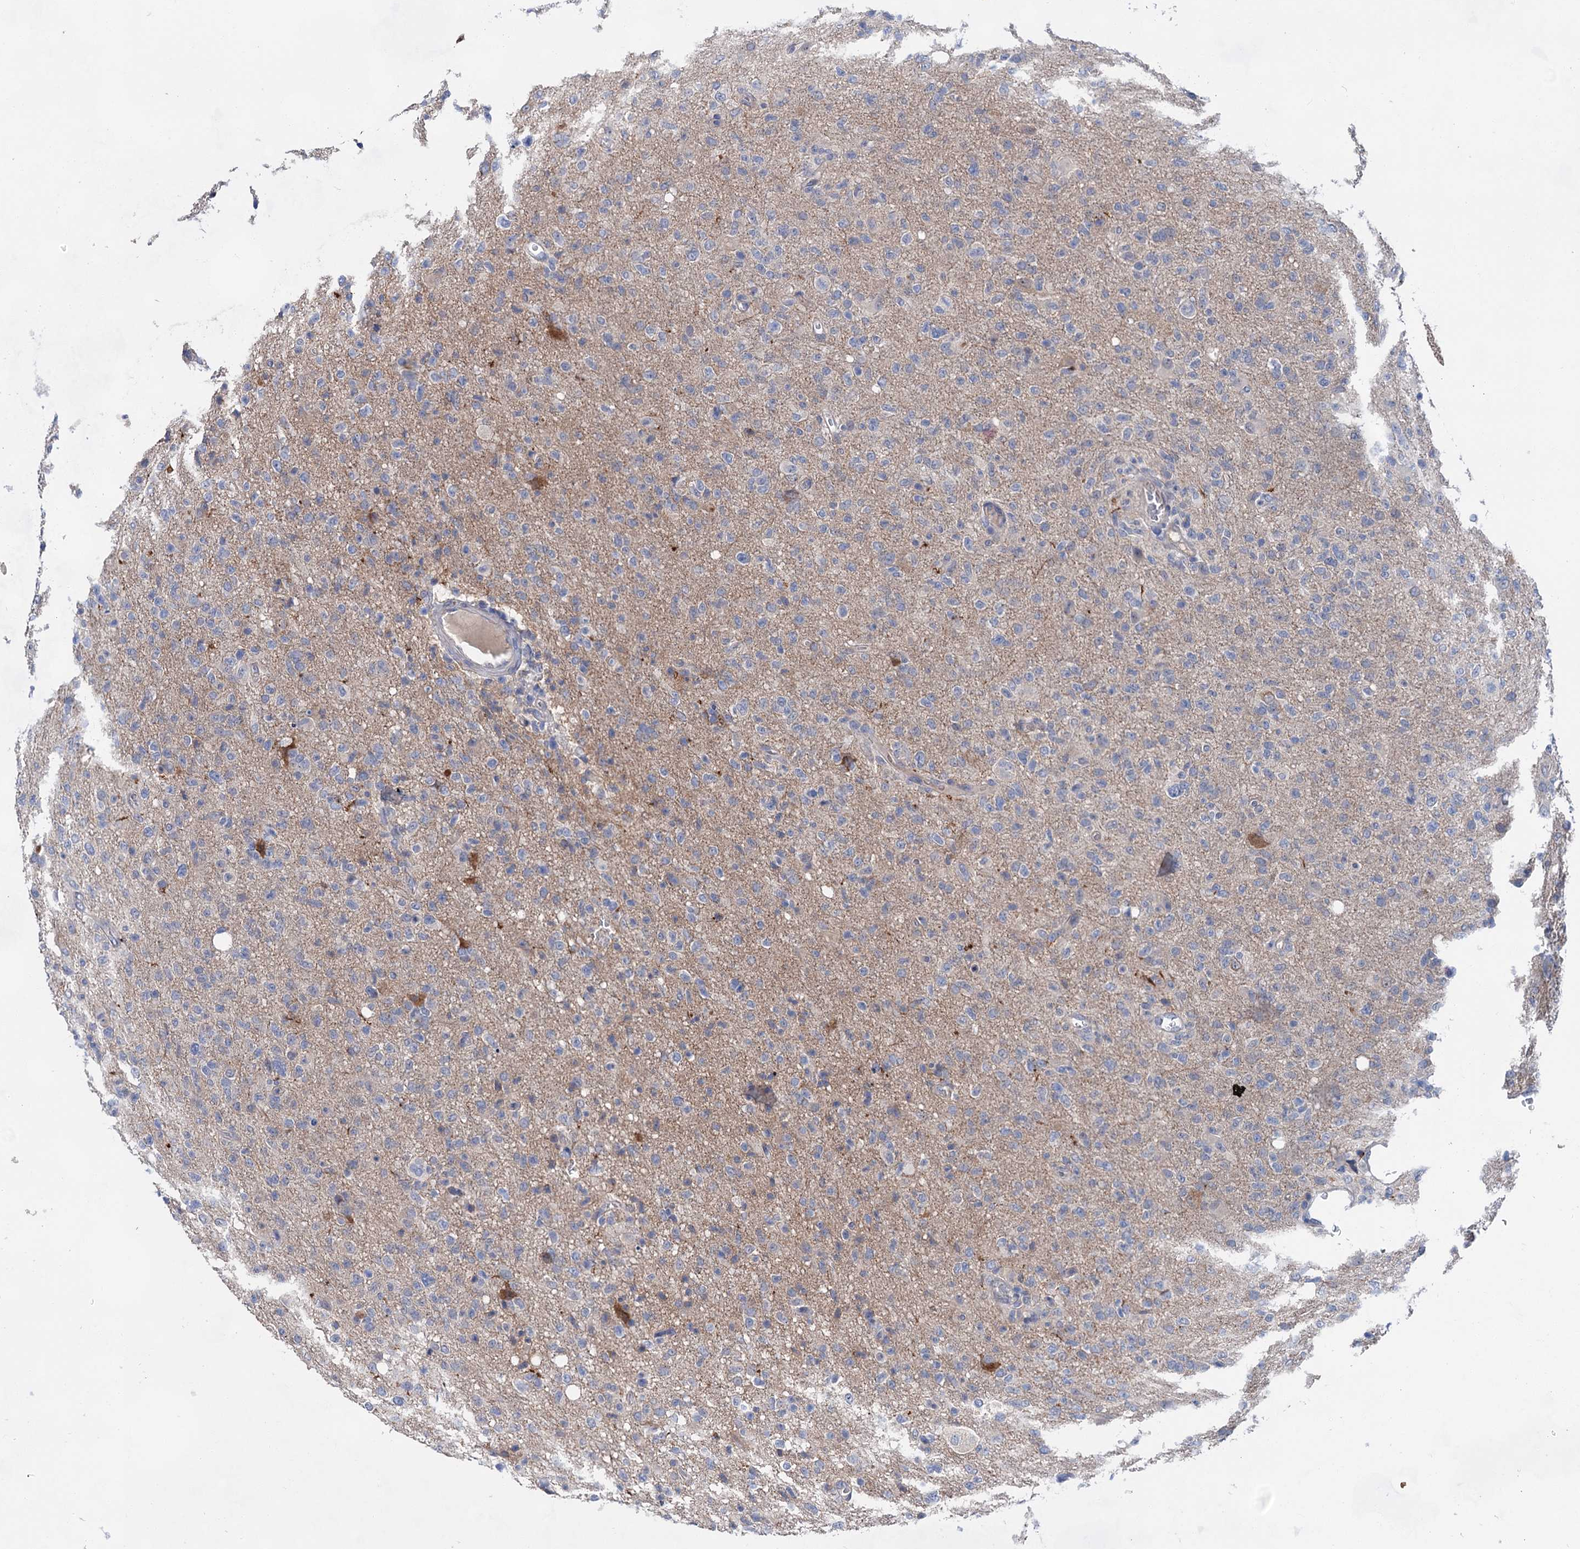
{"staining": {"intensity": "negative", "quantity": "none", "location": "none"}, "tissue": "glioma", "cell_type": "Tumor cells", "image_type": "cancer", "snomed": [{"axis": "morphology", "description": "Glioma, malignant, High grade"}, {"axis": "topography", "description": "Brain"}], "caption": "Malignant glioma (high-grade) was stained to show a protein in brown. There is no significant staining in tumor cells.", "gene": "MORN3", "patient": {"sex": "female", "age": 57}}